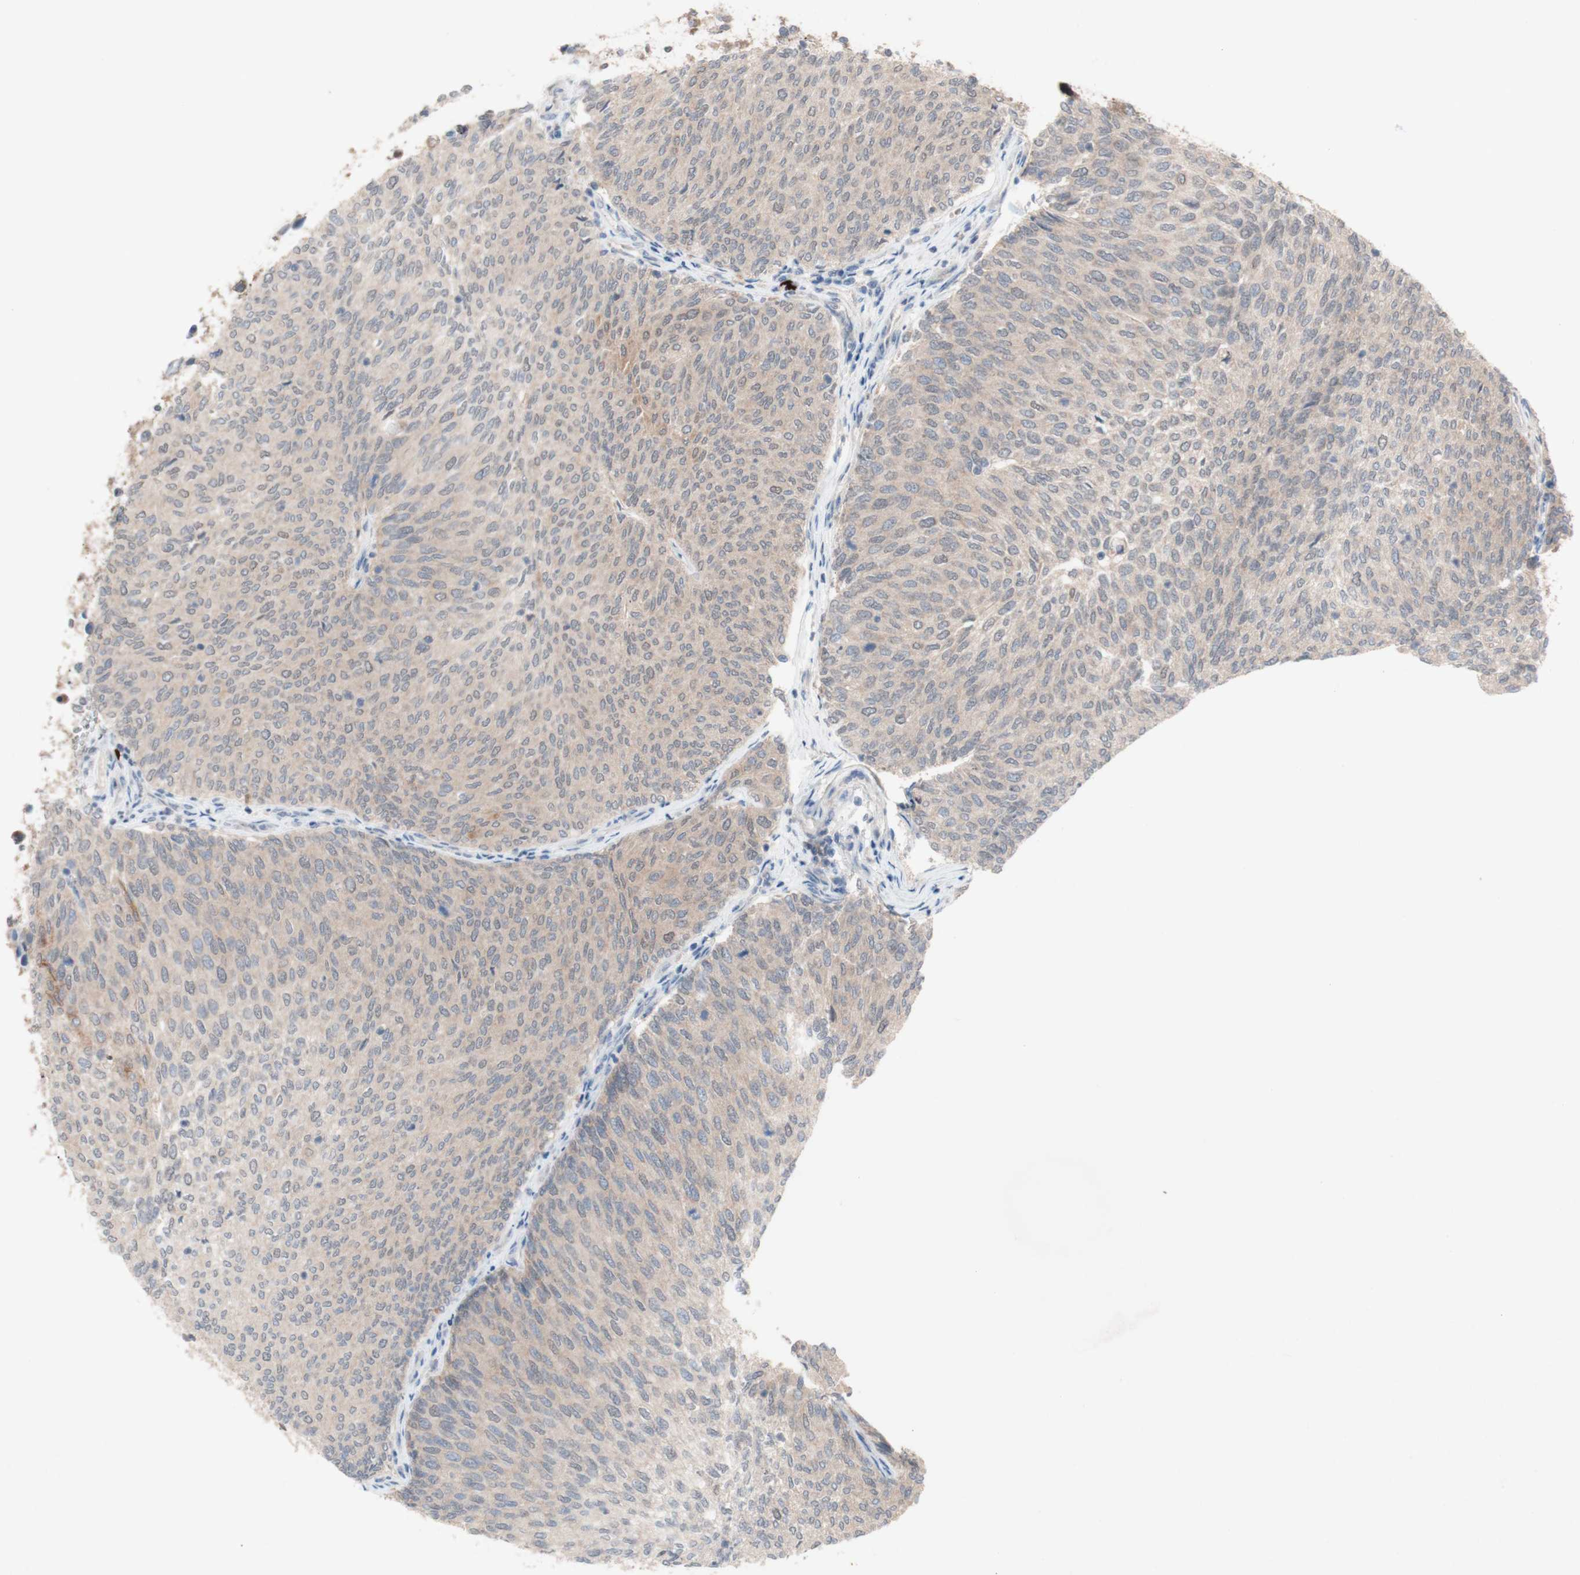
{"staining": {"intensity": "weak", "quantity": ">75%", "location": "cytoplasmic/membranous"}, "tissue": "urothelial cancer", "cell_type": "Tumor cells", "image_type": "cancer", "snomed": [{"axis": "morphology", "description": "Urothelial carcinoma, Low grade"}, {"axis": "topography", "description": "Urinary bladder"}], "caption": "Immunohistochemistry (IHC) of low-grade urothelial carcinoma reveals low levels of weak cytoplasmic/membranous staining in approximately >75% of tumor cells.", "gene": "PEX2", "patient": {"sex": "female", "age": 79}}